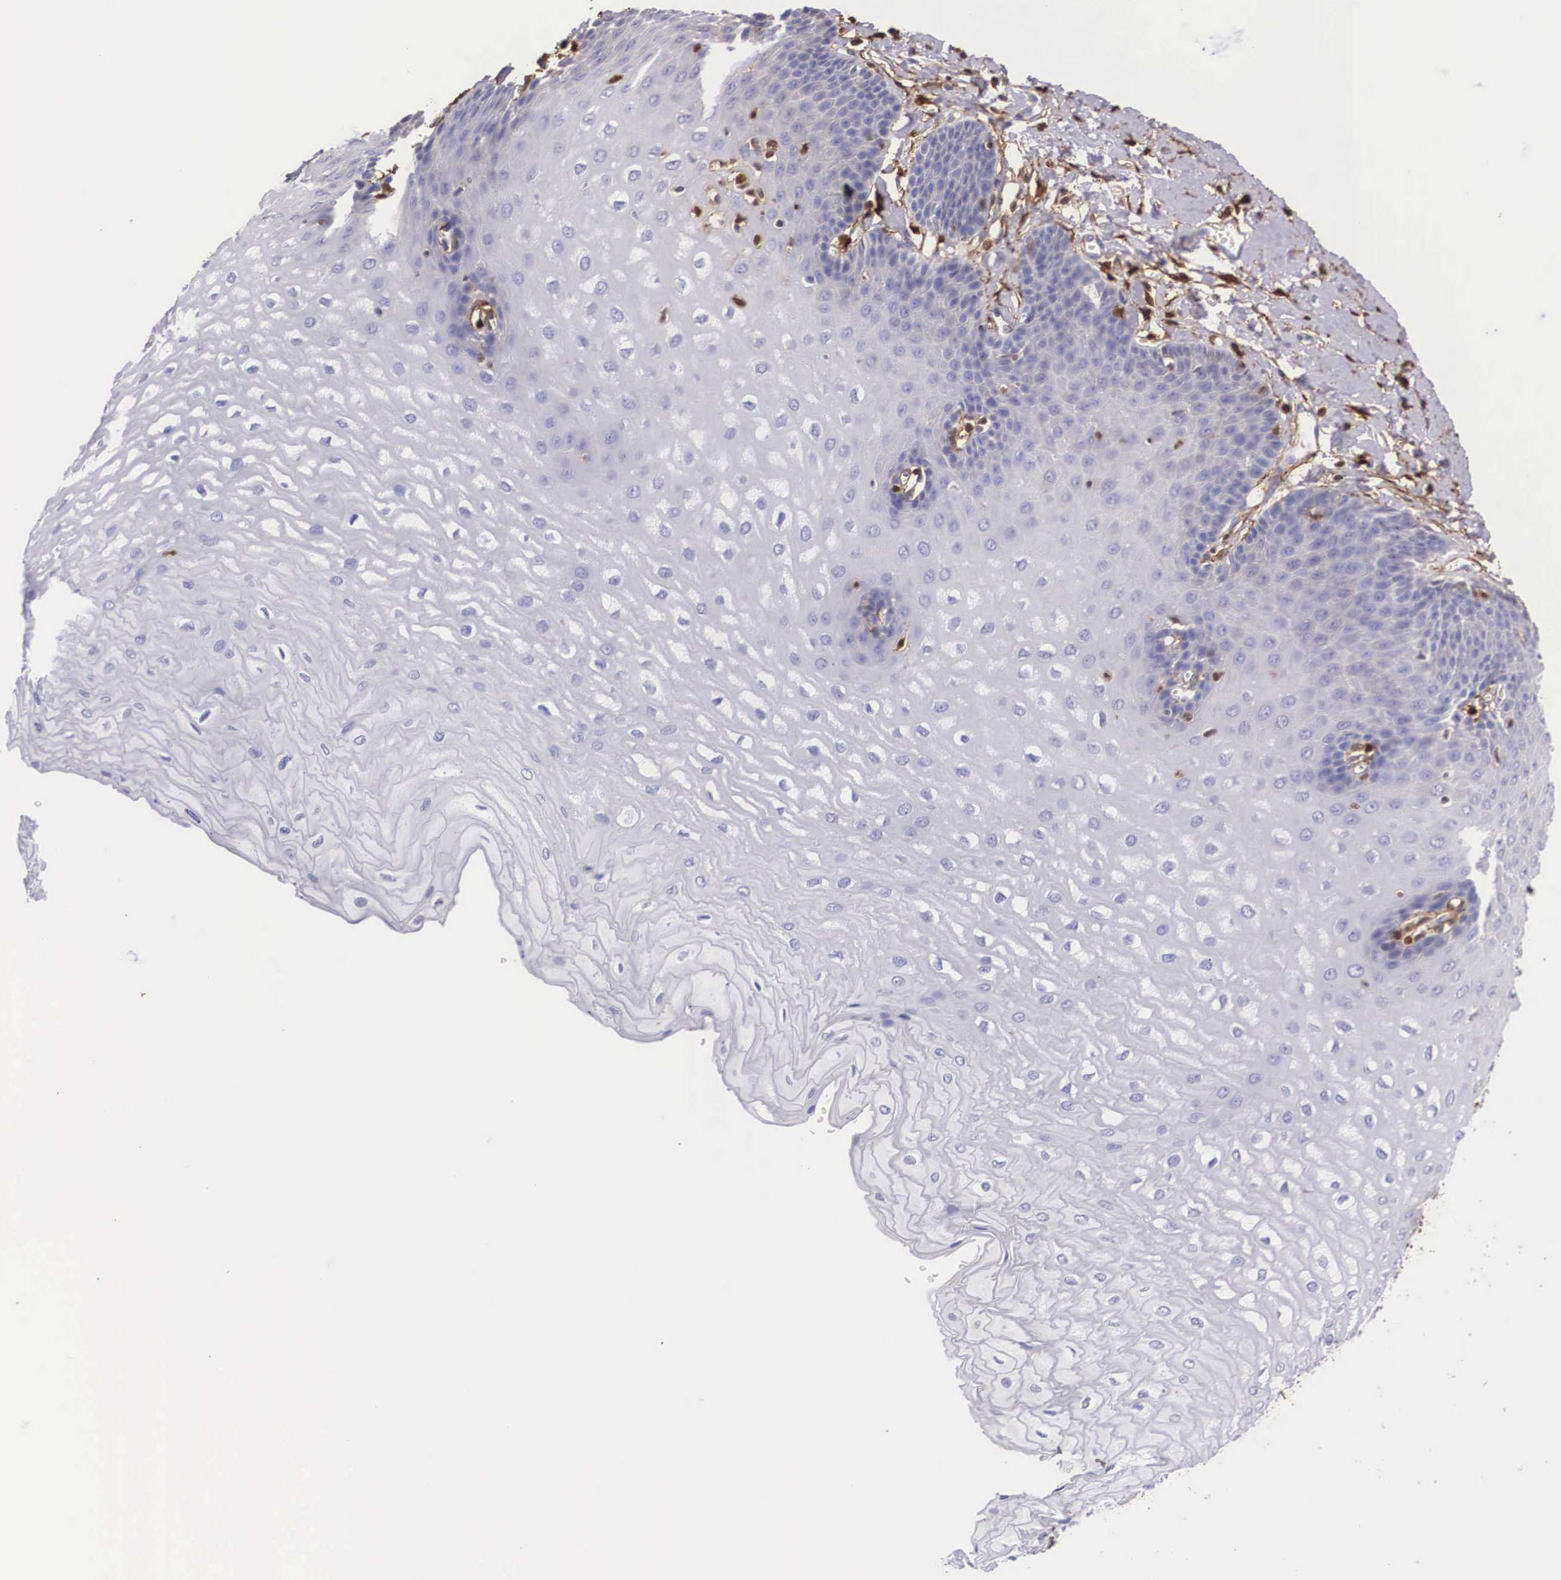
{"staining": {"intensity": "negative", "quantity": "none", "location": "none"}, "tissue": "esophagus", "cell_type": "Squamous epithelial cells", "image_type": "normal", "snomed": [{"axis": "morphology", "description": "Normal tissue, NOS"}, {"axis": "topography", "description": "Esophagus"}], "caption": "Esophagus stained for a protein using immunohistochemistry (IHC) reveals no positivity squamous epithelial cells.", "gene": "LGALS1", "patient": {"sex": "male", "age": 70}}